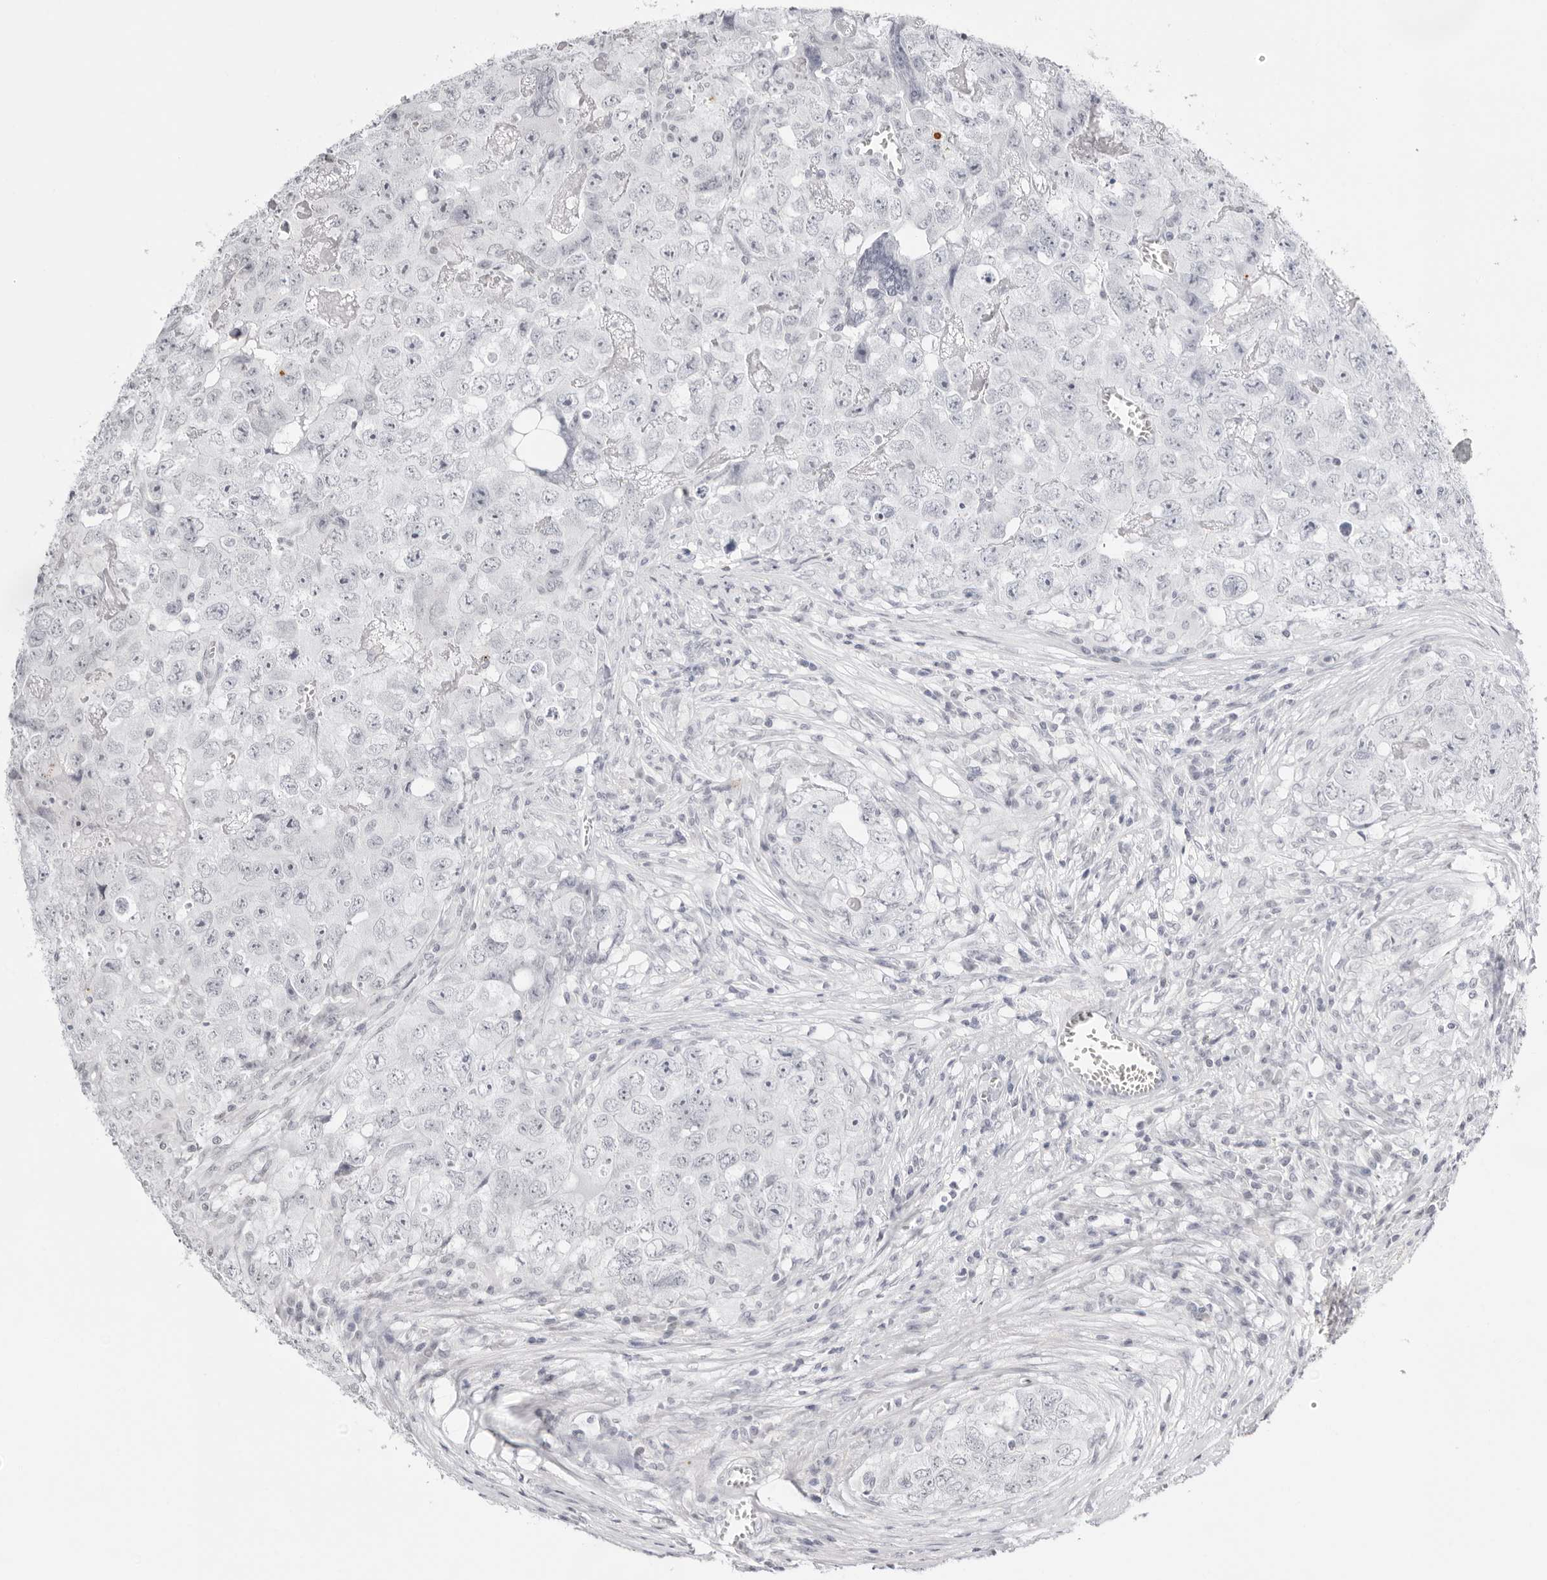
{"staining": {"intensity": "negative", "quantity": "none", "location": "none"}, "tissue": "testis cancer", "cell_type": "Tumor cells", "image_type": "cancer", "snomed": [{"axis": "morphology", "description": "Seminoma, NOS"}, {"axis": "morphology", "description": "Carcinoma, Embryonal, NOS"}, {"axis": "topography", "description": "Testis"}], "caption": "Immunohistochemical staining of seminoma (testis) reveals no significant positivity in tumor cells. Brightfield microscopy of immunohistochemistry (IHC) stained with DAB (brown) and hematoxylin (blue), captured at high magnification.", "gene": "PPP2R5C", "patient": {"sex": "male", "age": 43}}